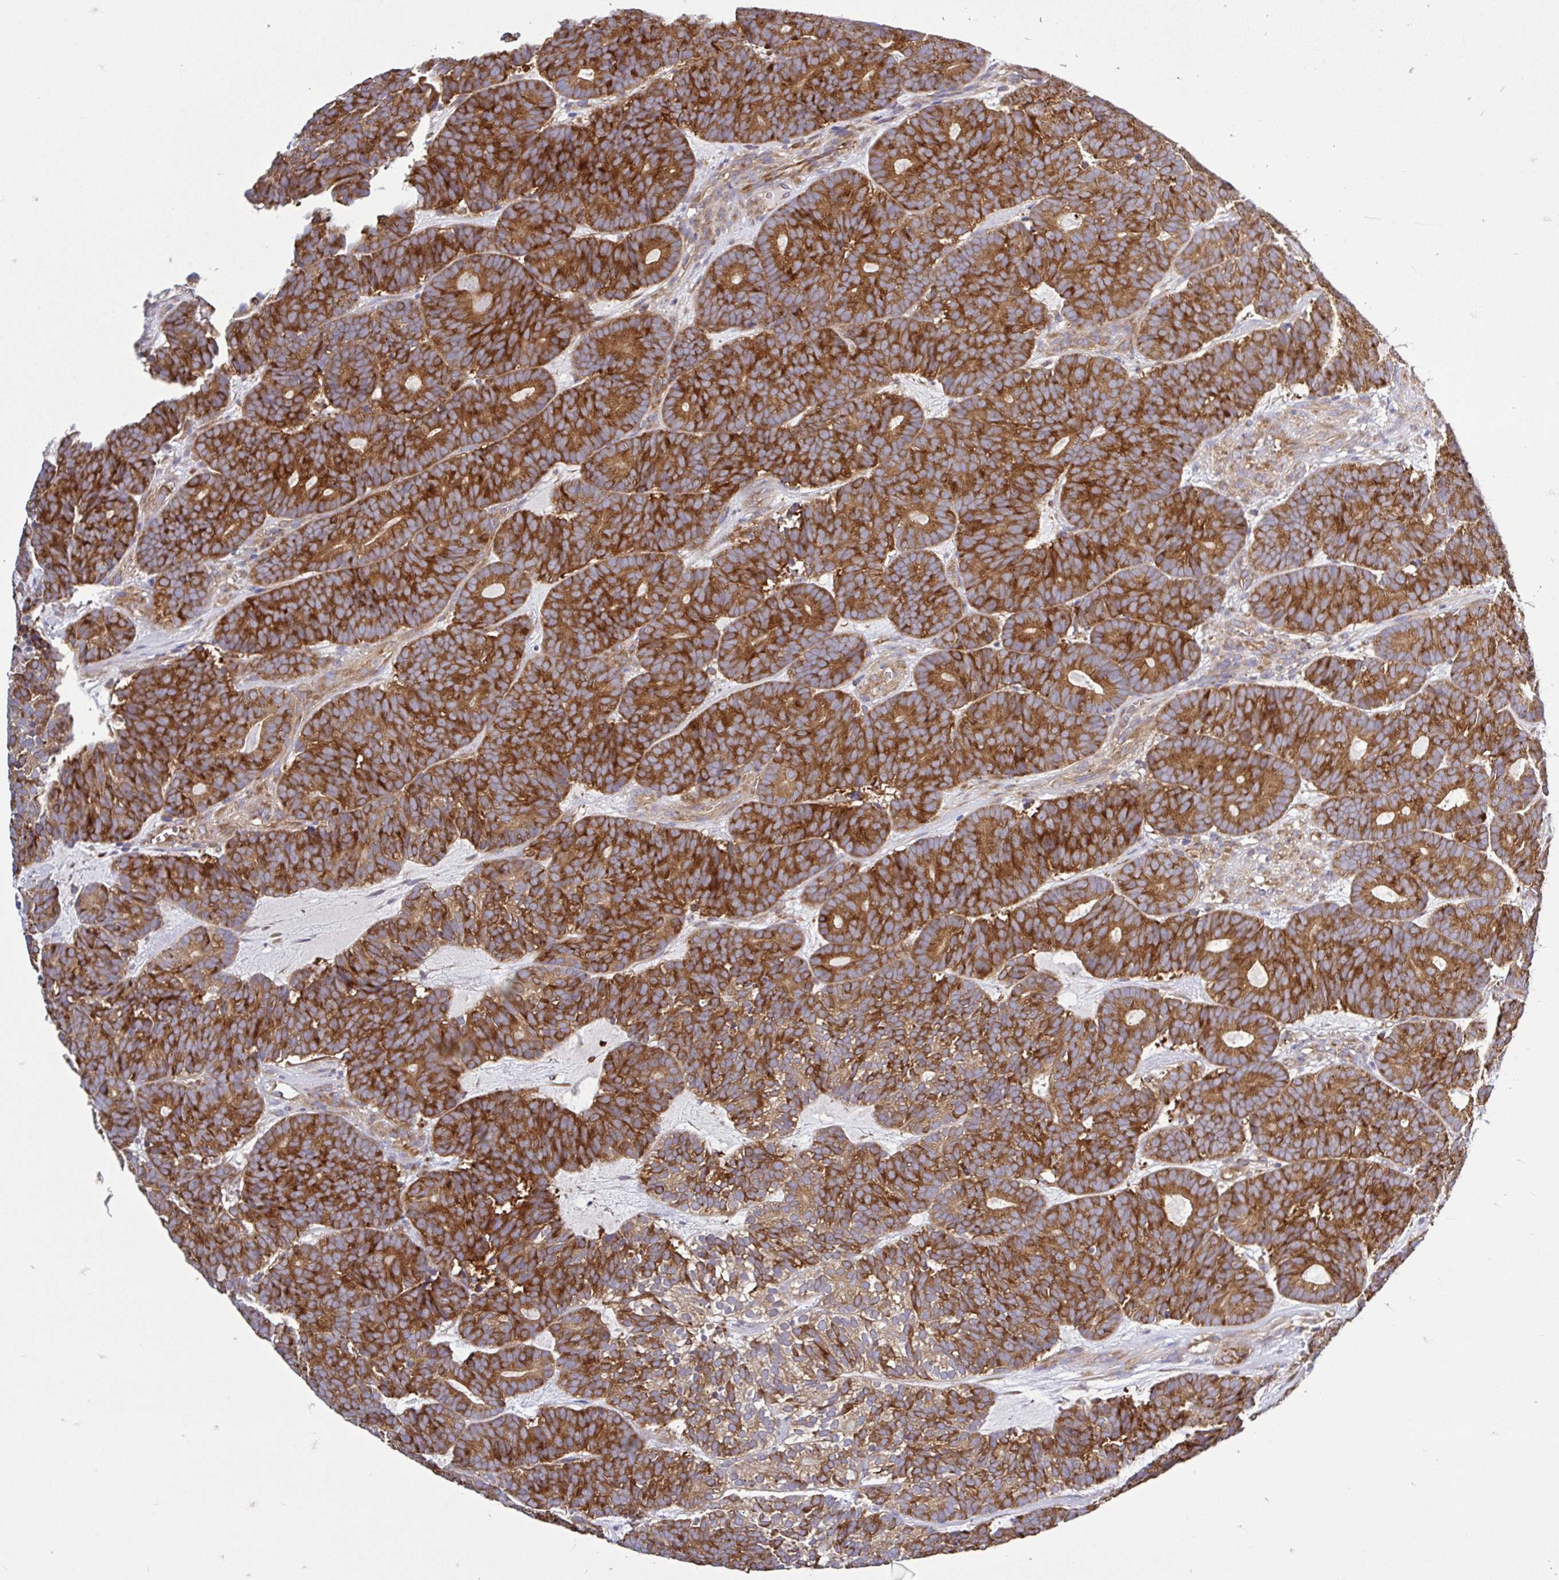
{"staining": {"intensity": "strong", "quantity": ">75%", "location": "cytoplasmic/membranous"}, "tissue": "head and neck cancer", "cell_type": "Tumor cells", "image_type": "cancer", "snomed": [{"axis": "morphology", "description": "Adenocarcinoma, NOS"}, {"axis": "topography", "description": "Head-Neck"}], "caption": "IHC (DAB (3,3'-diaminobenzidine)) staining of head and neck cancer (adenocarcinoma) shows strong cytoplasmic/membranous protein staining in about >75% of tumor cells. IHC stains the protein in brown and the nuclei are stained blue.", "gene": "LARS1", "patient": {"sex": "female", "age": 81}}